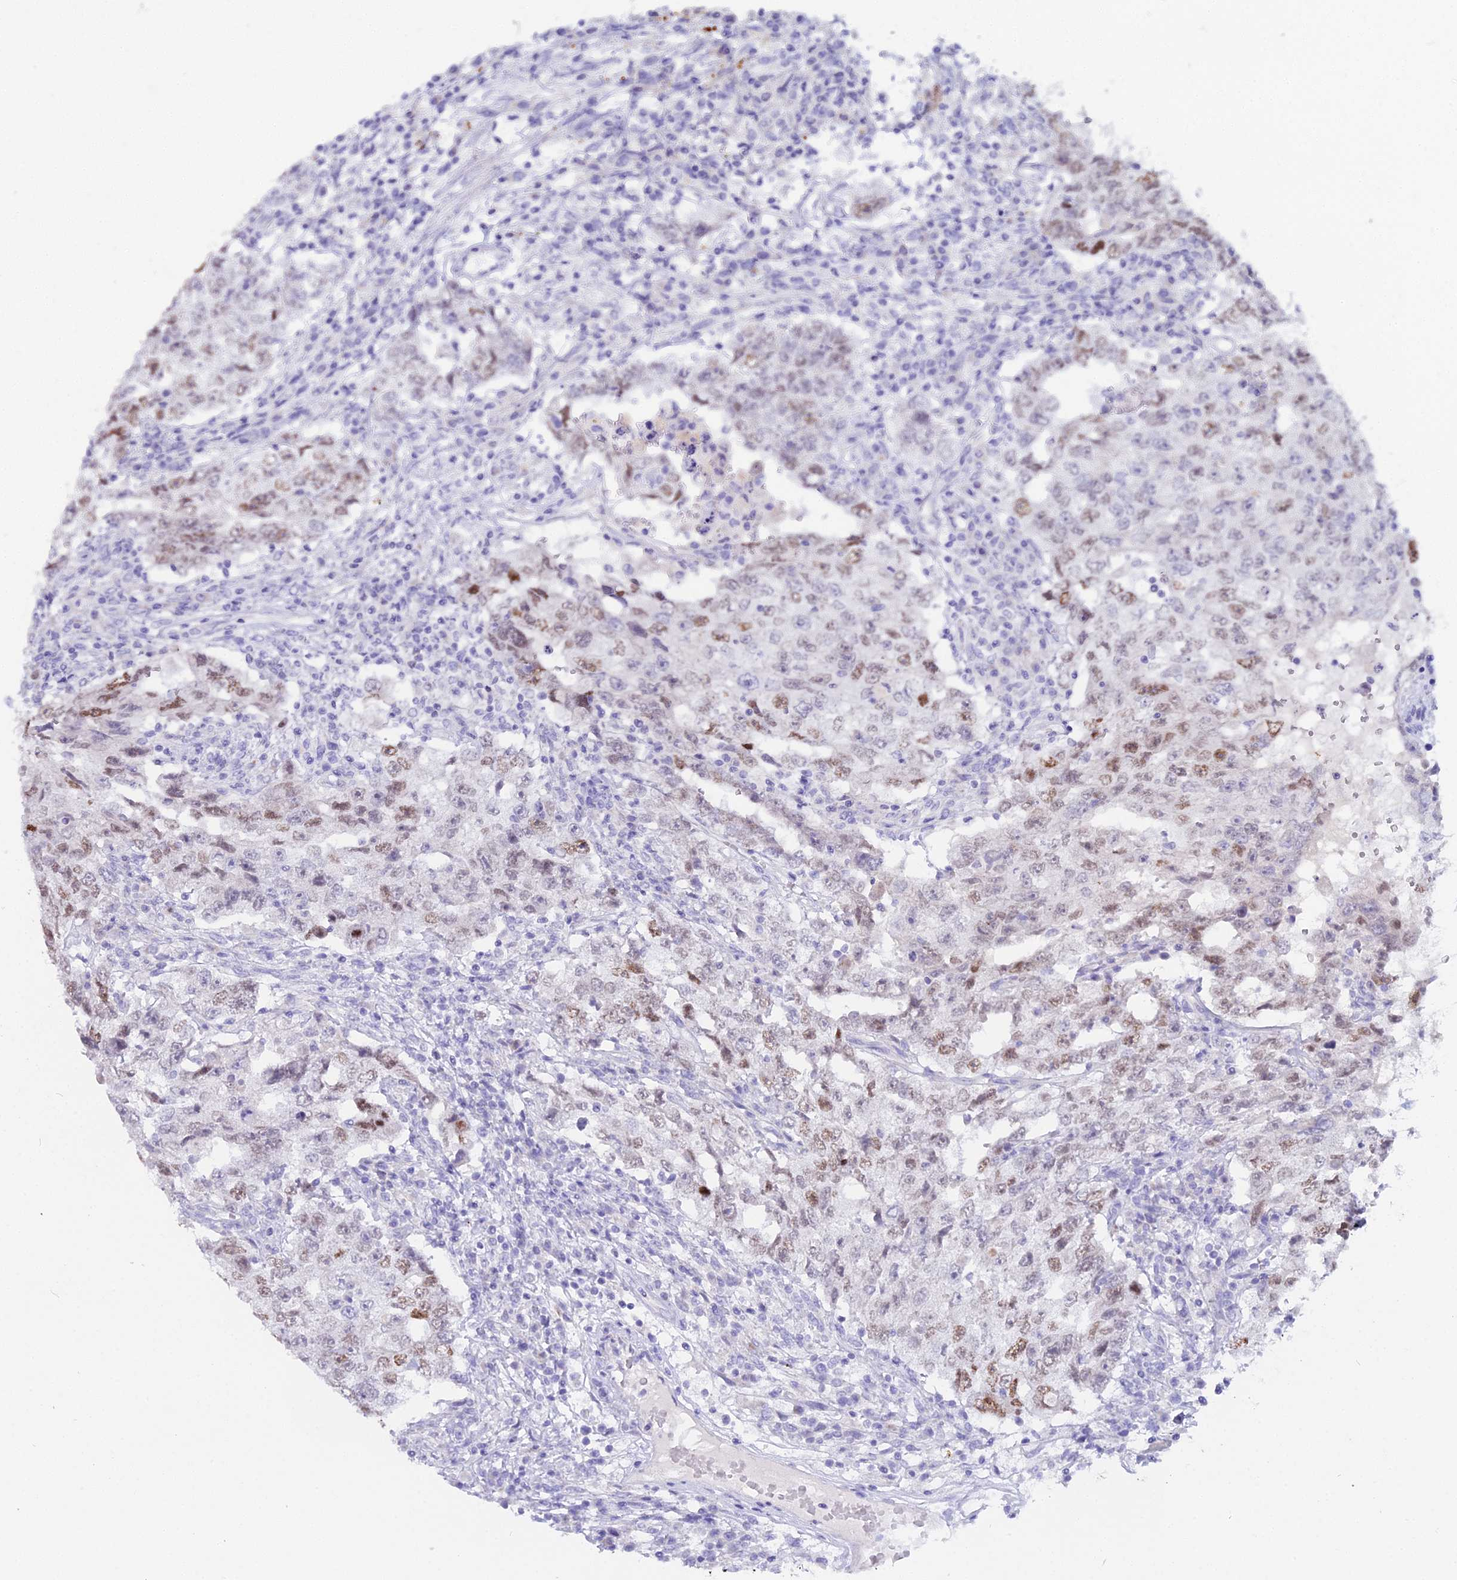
{"staining": {"intensity": "moderate", "quantity": "25%-75%", "location": "nuclear"}, "tissue": "testis cancer", "cell_type": "Tumor cells", "image_type": "cancer", "snomed": [{"axis": "morphology", "description": "Carcinoma, Embryonal, NOS"}, {"axis": "topography", "description": "Testis"}], "caption": "Protein staining demonstrates moderate nuclear staining in about 25%-75% of tumor cells in testis cancer.", "gene": "CGB2", "patient": {"sex": "male", "age": 26}}